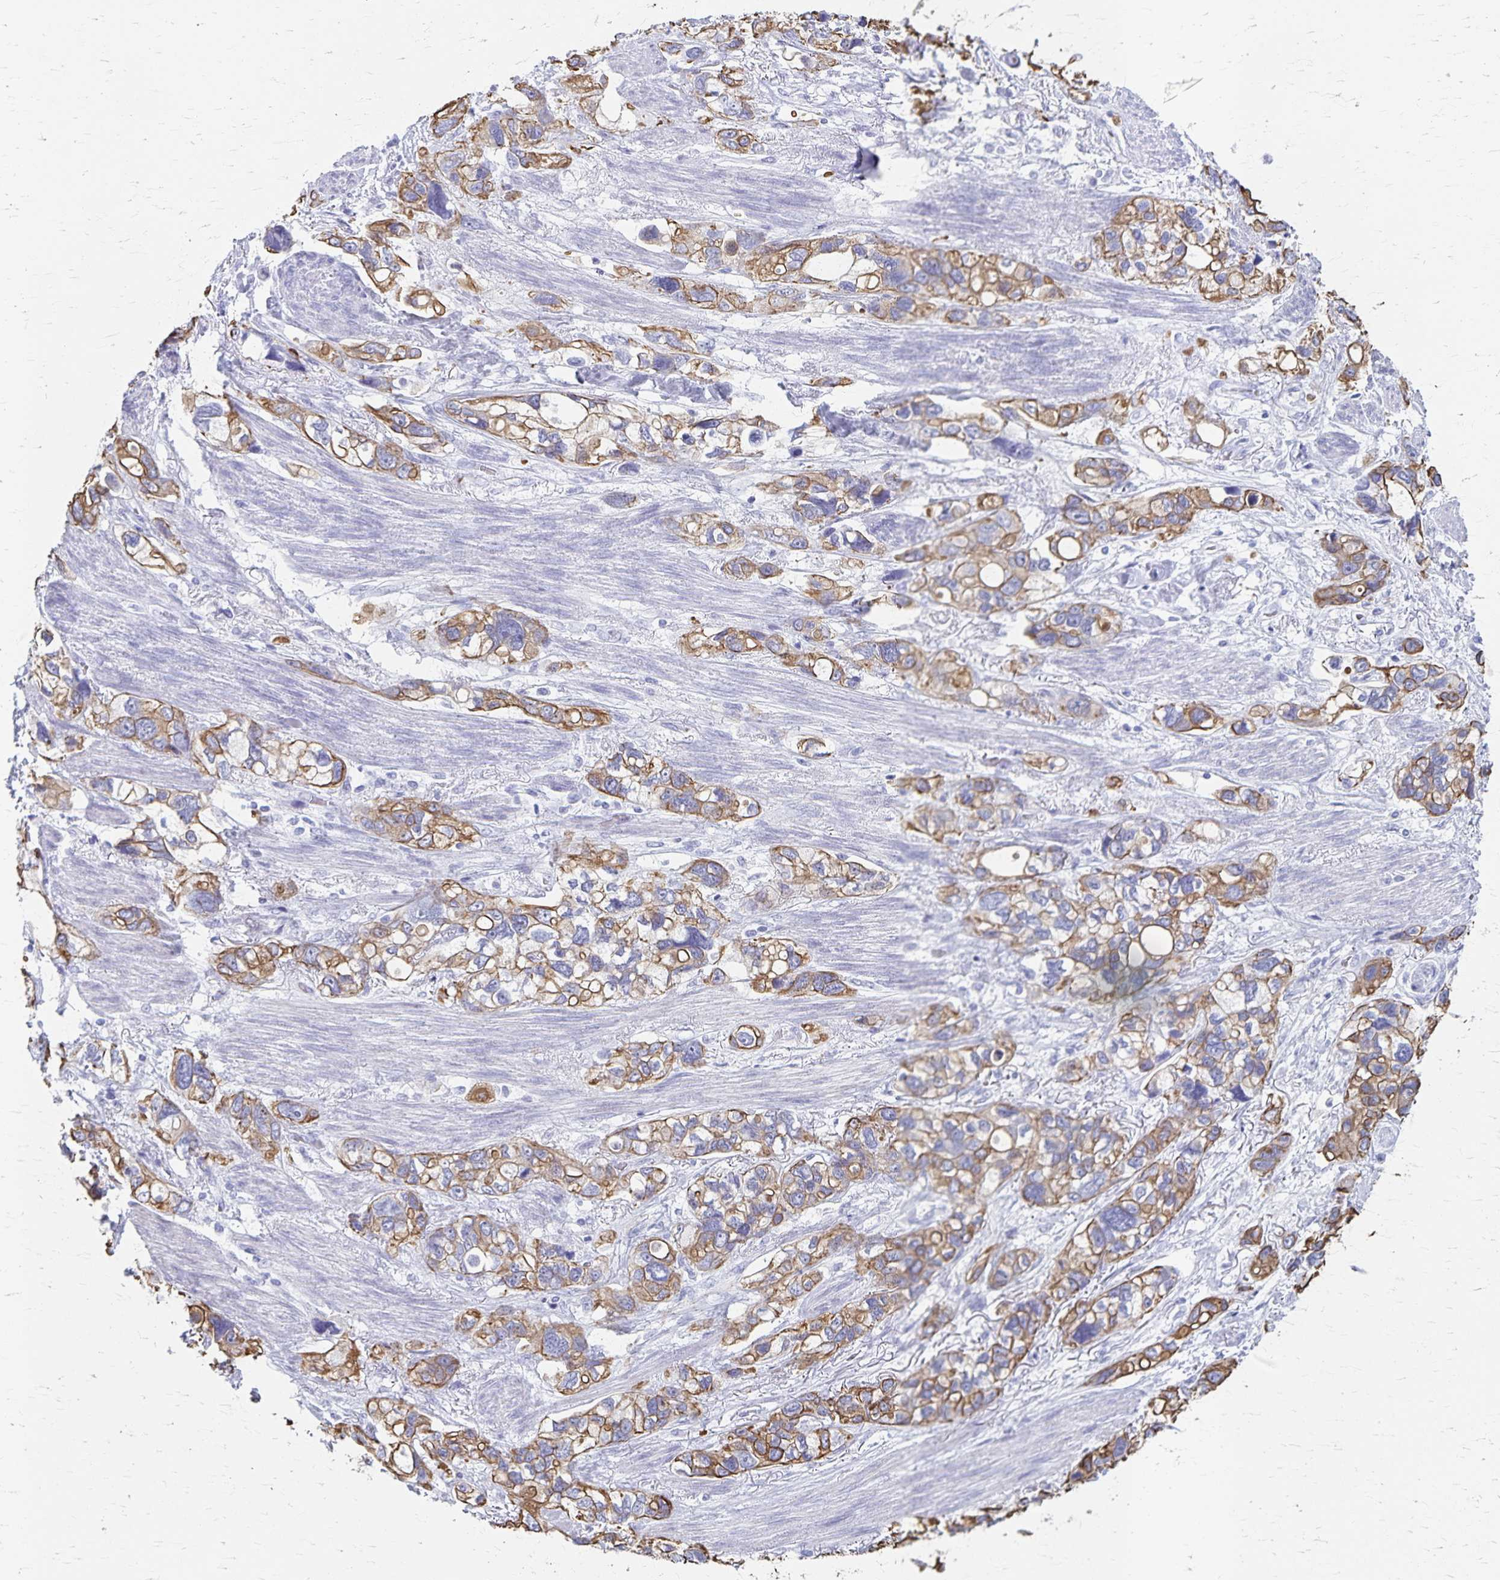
{"staining": {"intensity": "moderate", "quantity": ">75%", "location": "cytoplasmic/membranous"}, "tissue": "stomach cancer", "cell_type": "Tumor cells", "image_type": "cancer", "snomed": [{"axis": "morphology", "description": "Adenocarcinoma, NOS"}, {"axis": "topography", "description": "Stomach, upper"}], "caption": "This is a histology image of immunohistochemistry (IHC) staining of stomach cancer, which shows moderate positivity in the cytoplasmic/membranous of tumor cells.", "gene": "GPBAR1", "patient": {"sex": "female", "age": 81}}